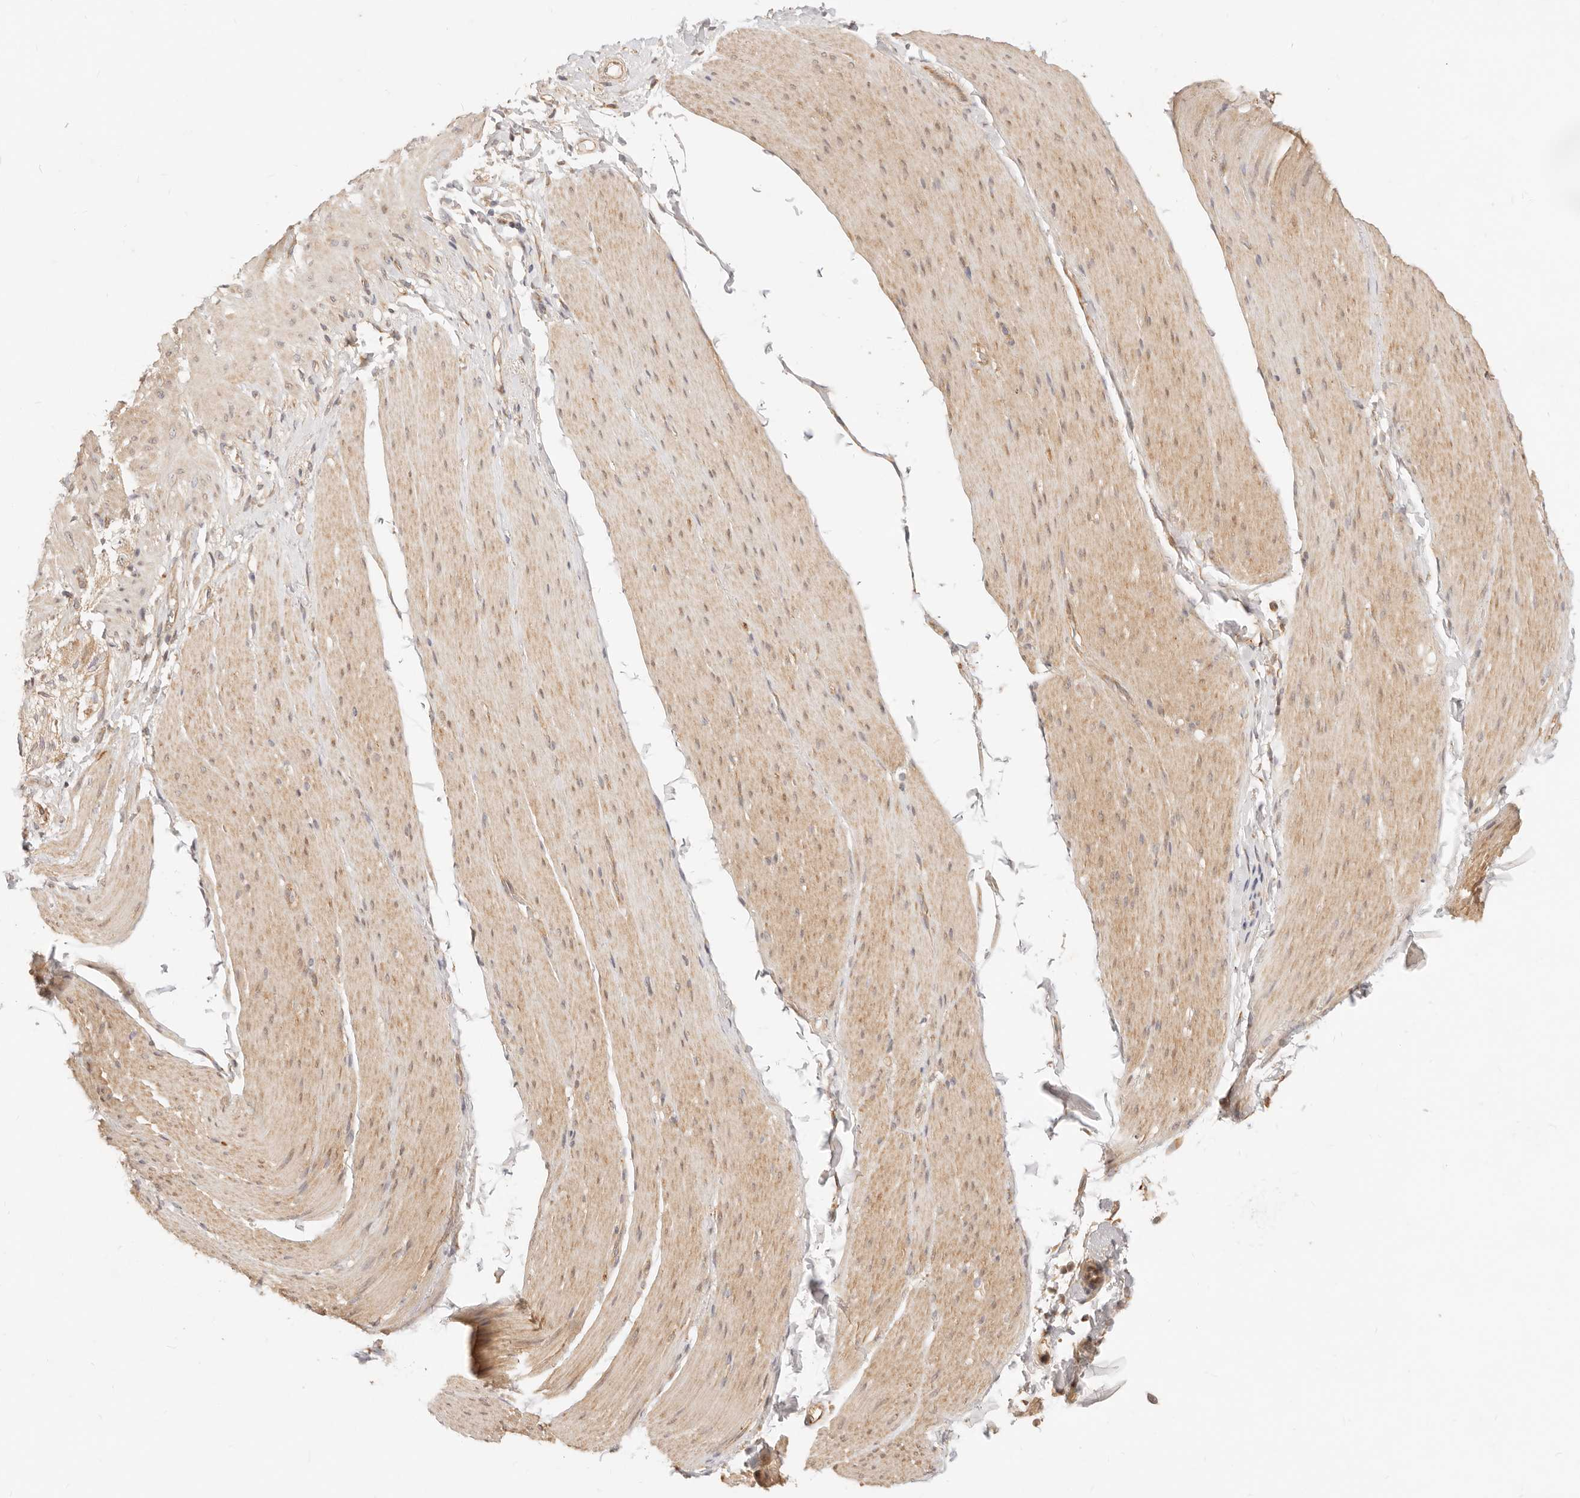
{"staining": {"intensity": "weak", "quantity": "25%-75%", "location": "cytoplasmic/membranous"}, "tissue": "smooth muscle", "cell_type": "Smooth muscle cells", "image_type": "normal", "snomed": [{"axis": "morphology", "description": "Normal tissue, NOS"}, {"axis": "topography", "description": "Smooth muscle"}, {"axis": "topography", "description": "Small intestine"}], "caption": "Immunohistochemical staining of normal human smooth muscle reveals low levels of weak cytoplasmic/membranous expression in about 25%-75% of smooth muscle cells.", "gene": "UBXN10", "patient": {"sex": "female", "age": 84}}